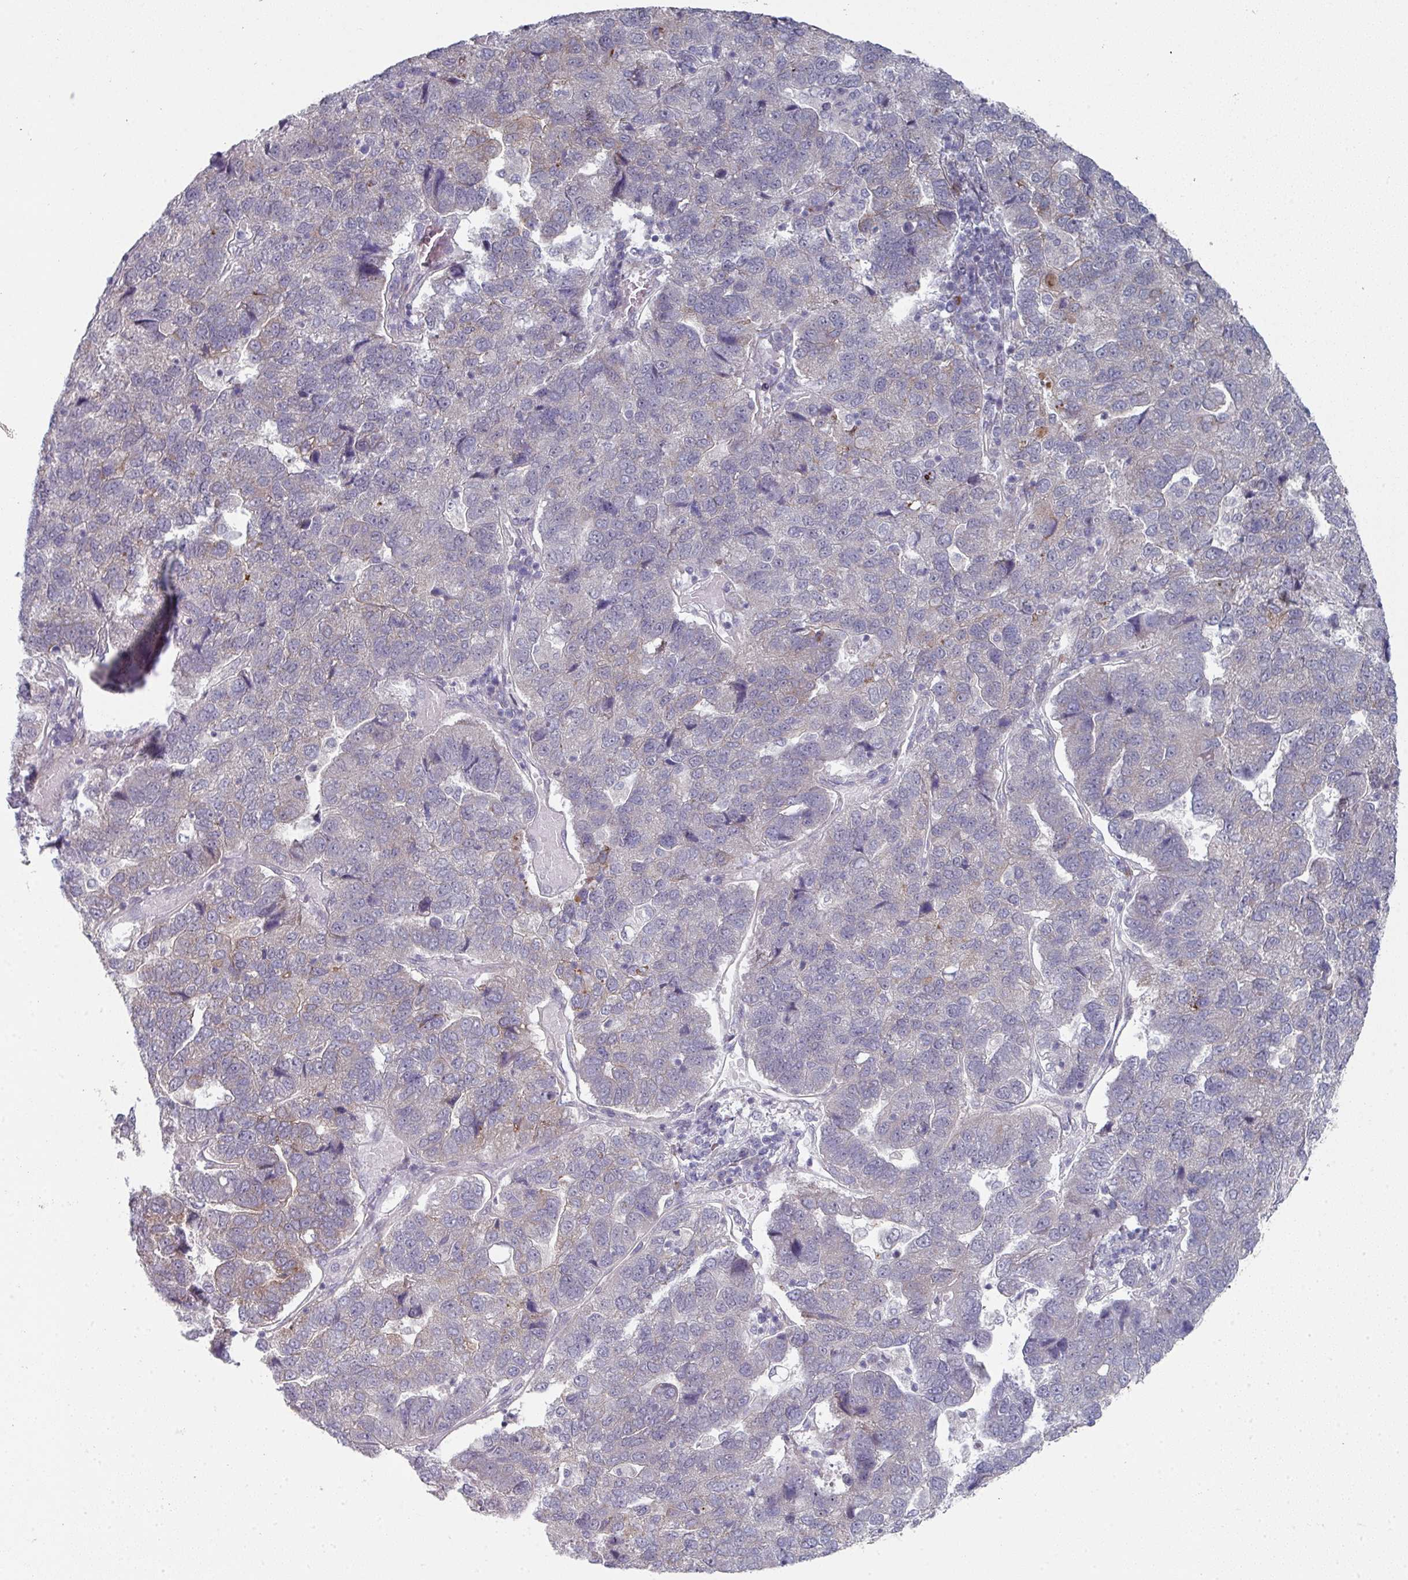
{"staining": {"intensity": "negative", "quantity": "none", "location": "none"}, "tissue": "pancreatic cancer", "cell_type": "Tumor cells", "image_type": "cancer", "snomed": [{"axis": "morphology", "description": "Adenocarcinoma, NOS"}, {"axis": "topography", "description": "Pancreas"}], "caption": "DAB immunohistochemical staining of human pancreatic adenocarcinoma demonstrates no significant positivity in tumor cells.", "gene": "TMCC1", "patient": {"sex": "female", "age": 61}}